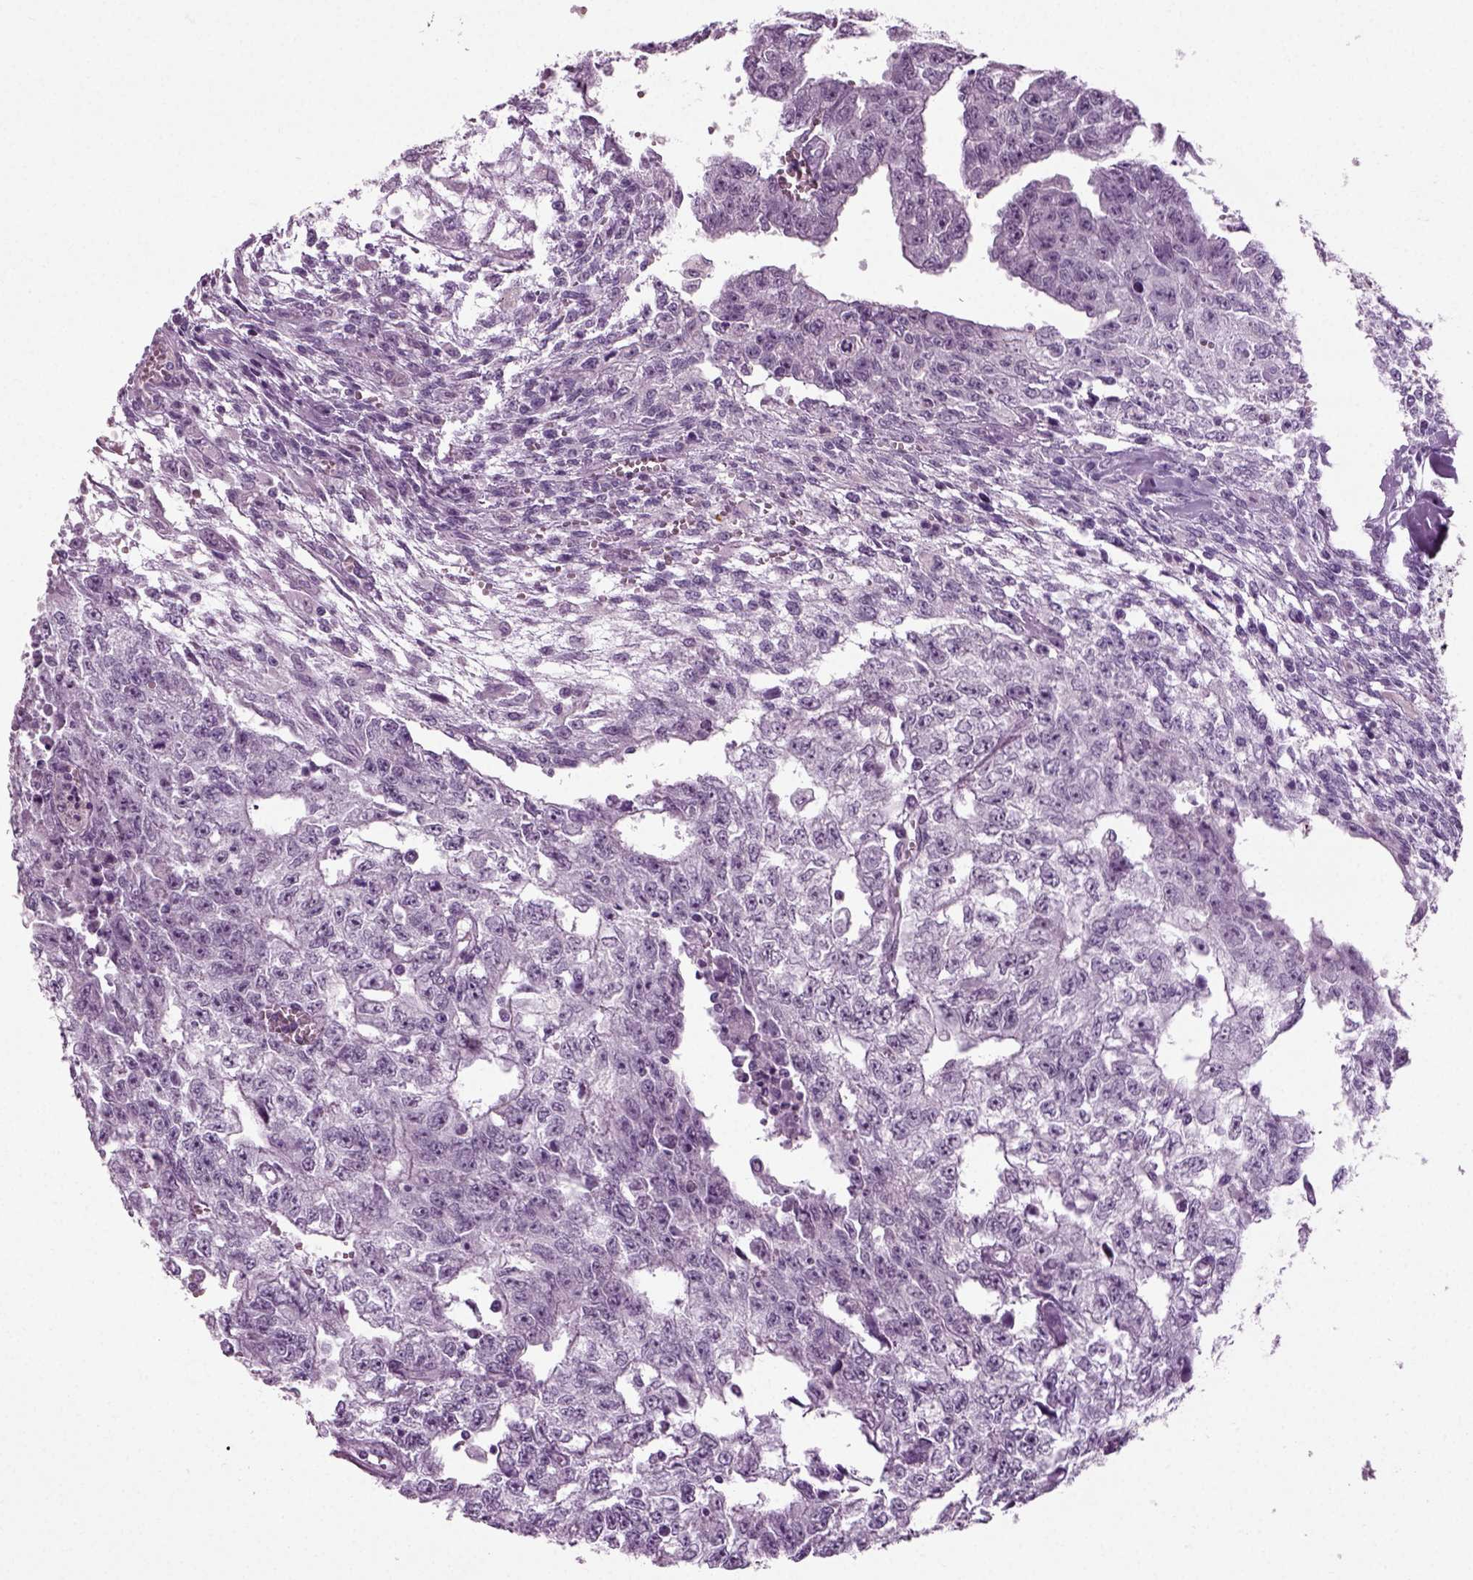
{"staining": {"intensity": "negative", "quantity": "none", "location": "none"}, "tissue": "testis cancer", "cell_type": "Tumor cells", "image_type": "cancer", "snomed": [{"axis": "morphology", "description": "Carcinoma, Embryonal, NOS"}, {"axis": "morphology", "description": "Teratoma, malignant, NOS"}, {"axis": "topography", "description": "Testis"}], "caption": "This photomicrograph is of testis teratoma (malignant) stained with immunohistochemistry to label a protein in brown with the nuclei are counter-stained blue. There is no expression in tumor cells.", "gene": "ZC2HC1C", "patient": {"sex": "male", "age": 24}}